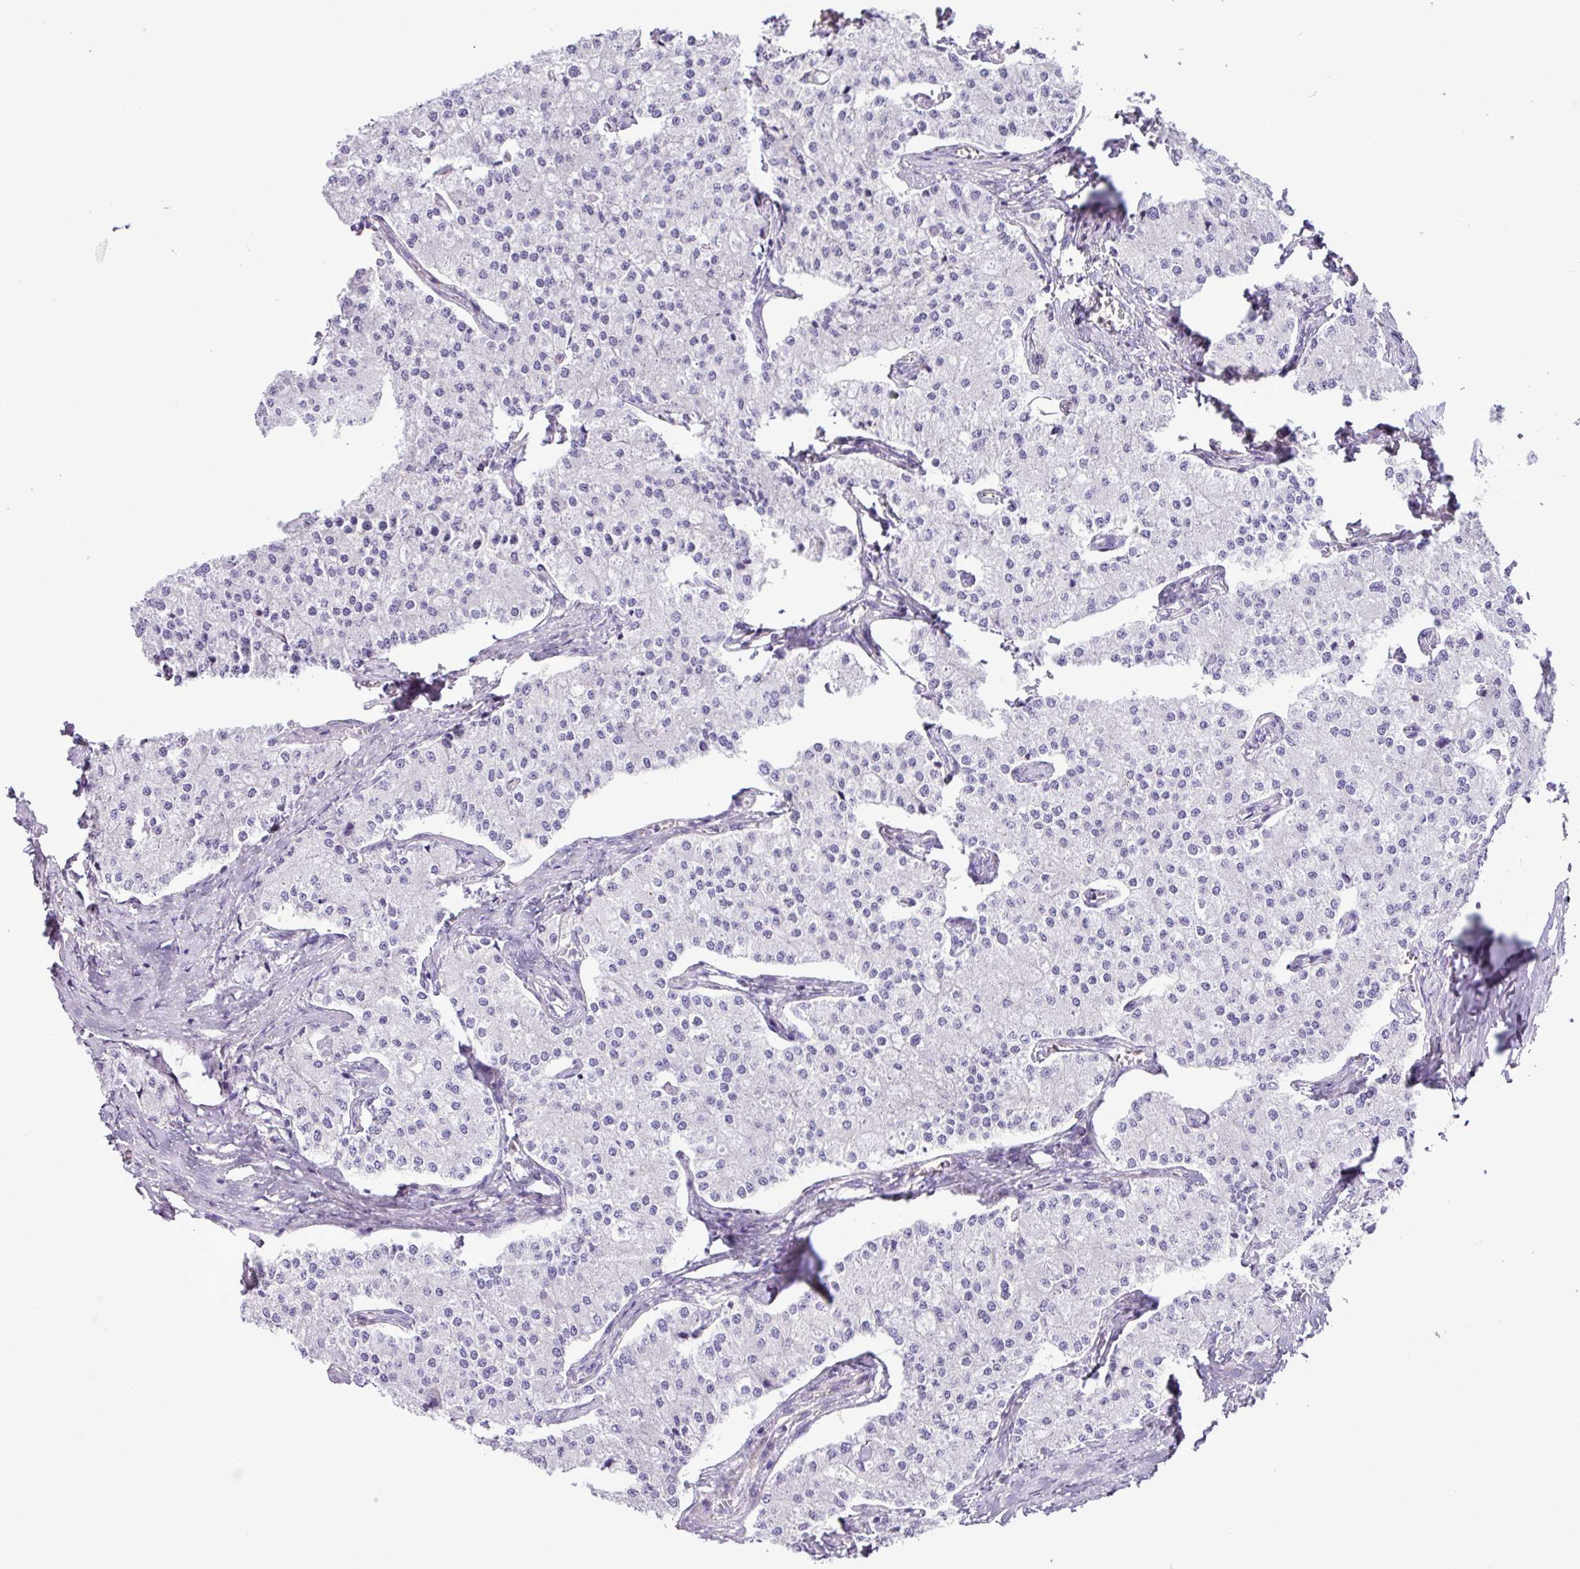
{"staining": {"intensity": "negative", "quantity": "none", "location": "none"}, "tissue": "carcinoid", "cell_type": "Tumor cells", "image_type": "cancer", "snomed": [{"axis": "morphology", "description": "Carcinoid, malignant, NOS"}, {"axis": "topography", "description": "Colon"}], "caption": "This is an immunohistochemistry photomicrograph of human malignant carcinoid. There is no expression in tumor cells.", "gene": "ZNF334", "patient": {"sex": "female", "age": 52}}